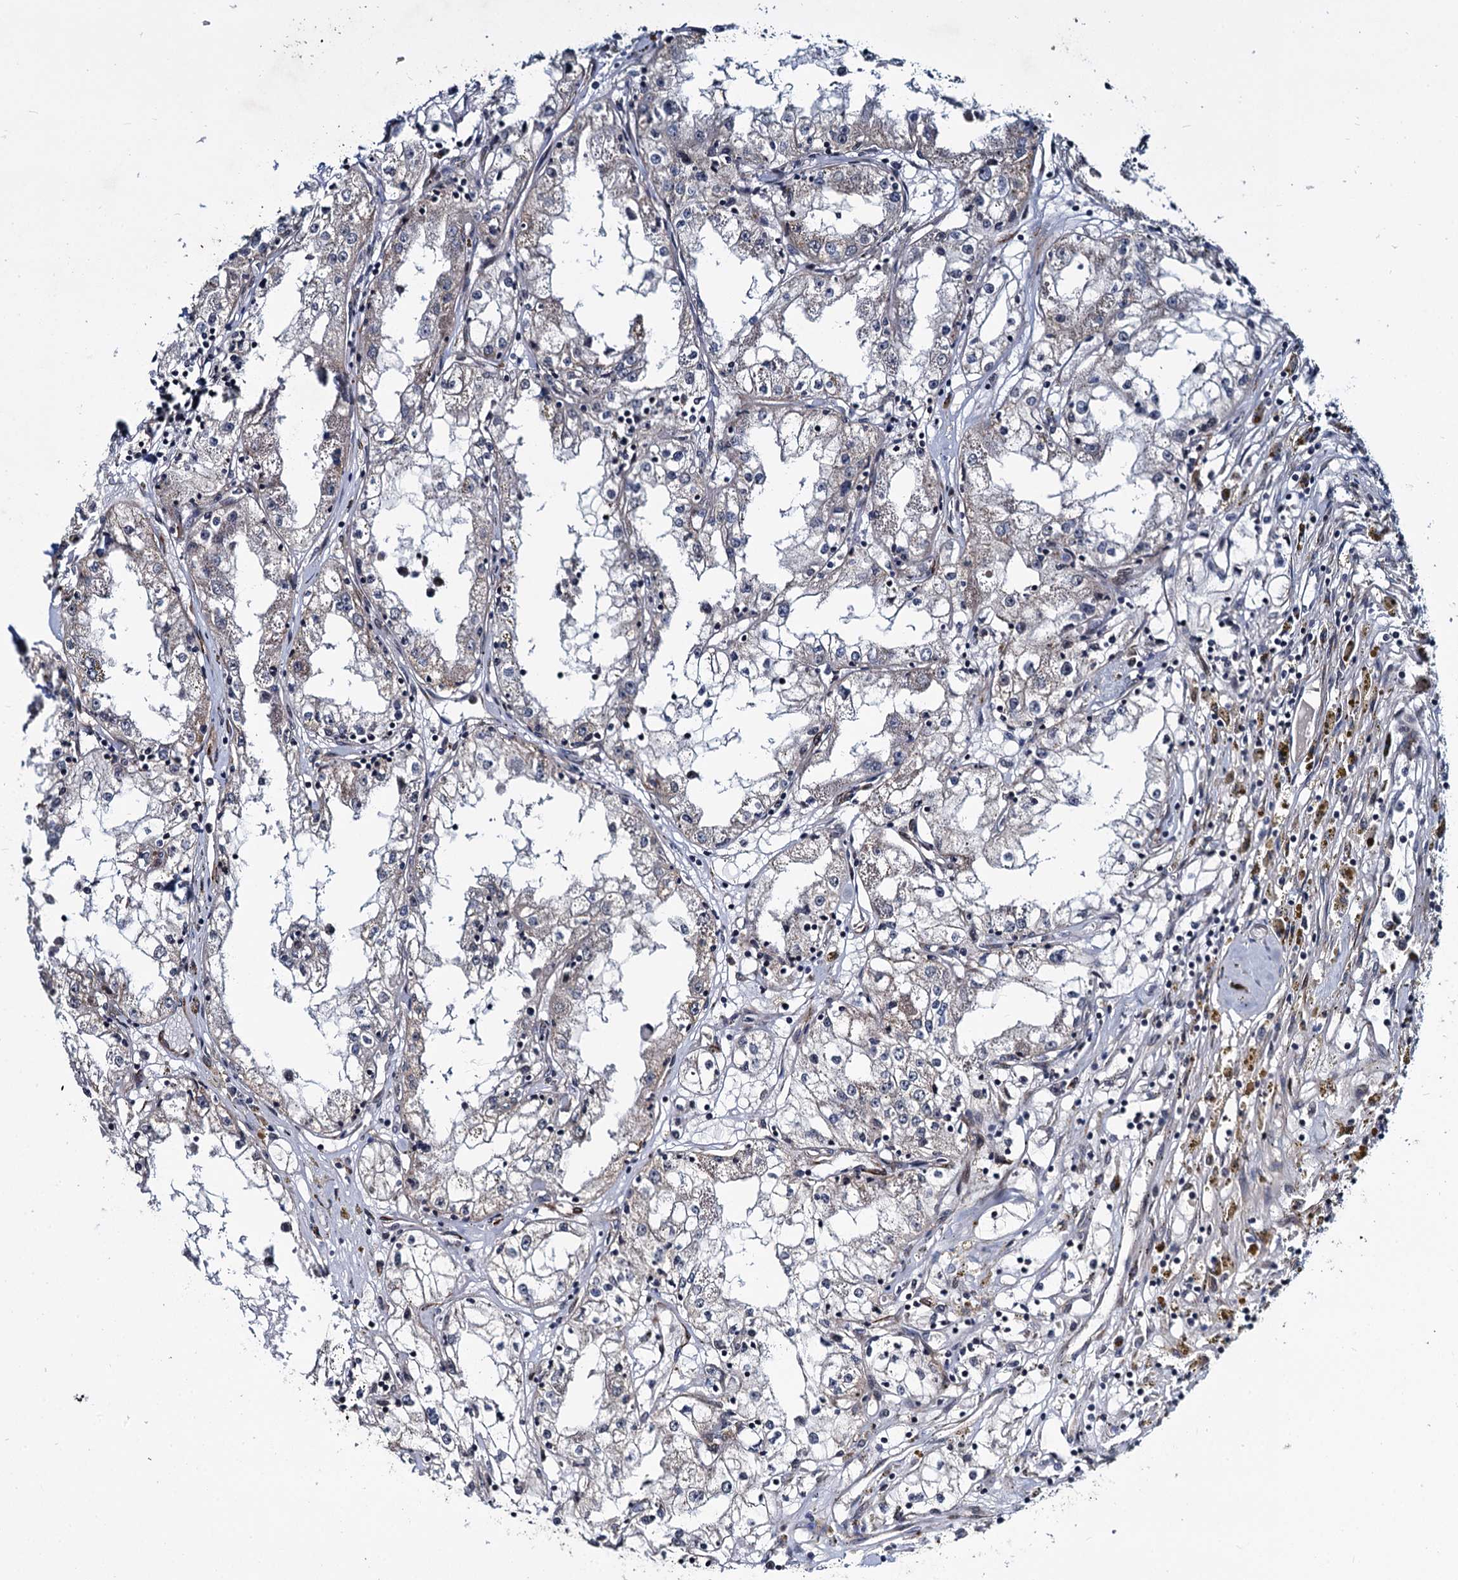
{"staining": {"intensity": "negative", "quantity": "none", "location": "none"}, "tissue": "renal cancer", "cell_type": "Tumor cells", "image_type": "cancer", "snomed": [{"axis": "morphology", "description": "Adenocarcinoma, NOS"}, {"axis": "topography", "description": "Kidney"}], "caption": "Renal cancer (adenocarcinoma) was stained to show a protein in brown. There is no significant expression in tumor cells.", "gene": "ARHGAP42", "patient": {"sex": "male", "age": 56}}